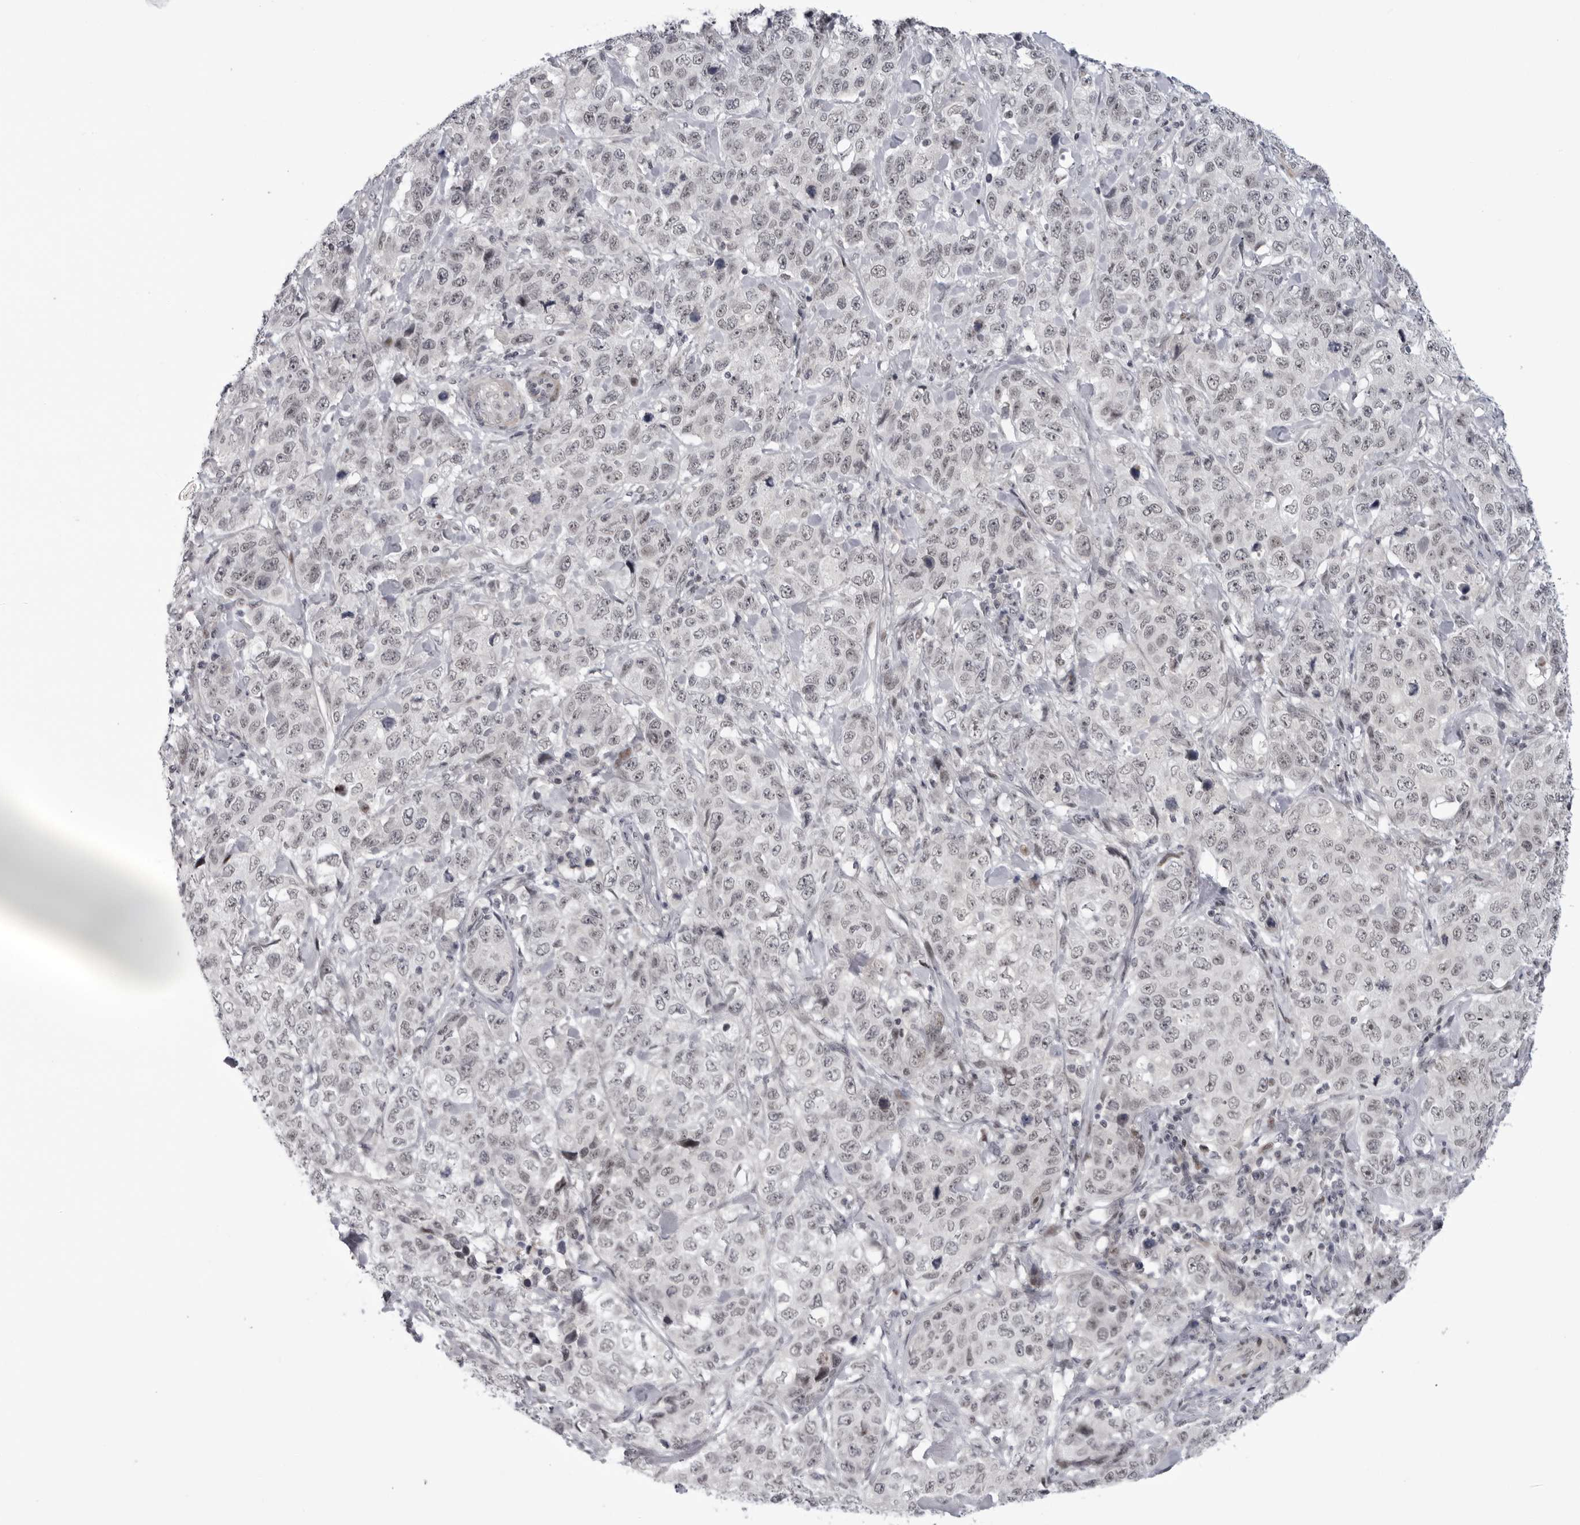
{"staining": {"intensity": "weak", "quantity": "<25%", "location": "nuclear"}, "tissue": "stomach cancer", "cell_type": "Tumor cells", "image_type": "cancer", "snomed": [{"axis": "morphology", "description": "Adenocarcinoma, NOS"}, {"axis": "topography", "description": "Stomach"}], "caption": "A photomicrograph of human stomach adenocarcinoma is negative for staining in tumor cells.", "gene": "ALPK2", "patient": {"sex": "male", "age": 48}}